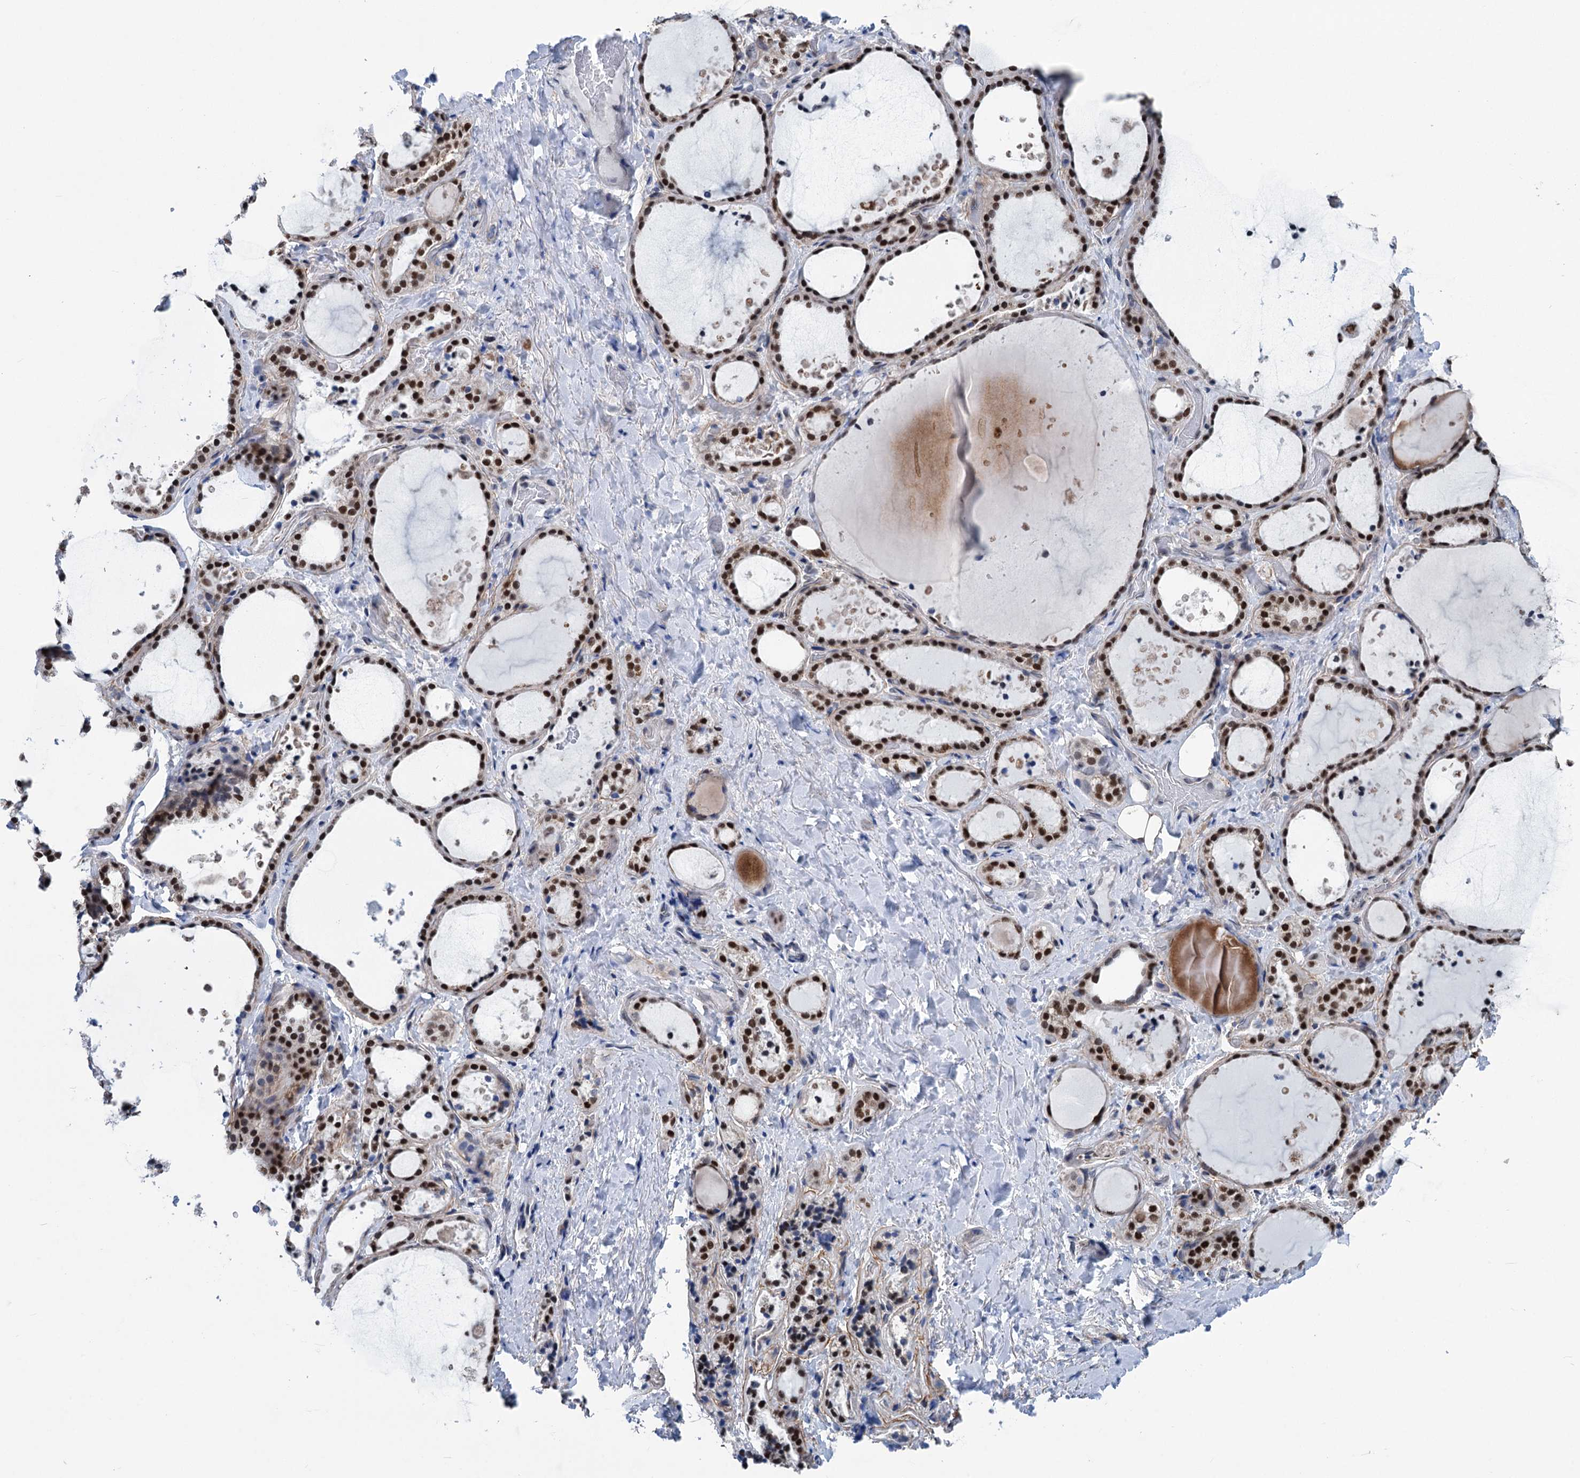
{"staining": {"intensity": "strong", "quantity": ">75%", "location": "nuclear"}, "tissue": "thyroid gland", "cell_type": "Glandular cells", "image_type": "normal", "snomed": [{"axis": "morphology", "description": "Normal tissue, NOS"}, {"axis": "topography", "description": "Thyroid gland"}], "caption": "Protein staining by immunohistochemistry (IHC) demonstrates strong nuclear staining in approximately >75% of glandular cells in benign thyroid gland. (DAB IHC, brown staining for protein, blue staining for nuclei).", "gene": "MORN3", "patient": {"sex": "female", "age": 44}}